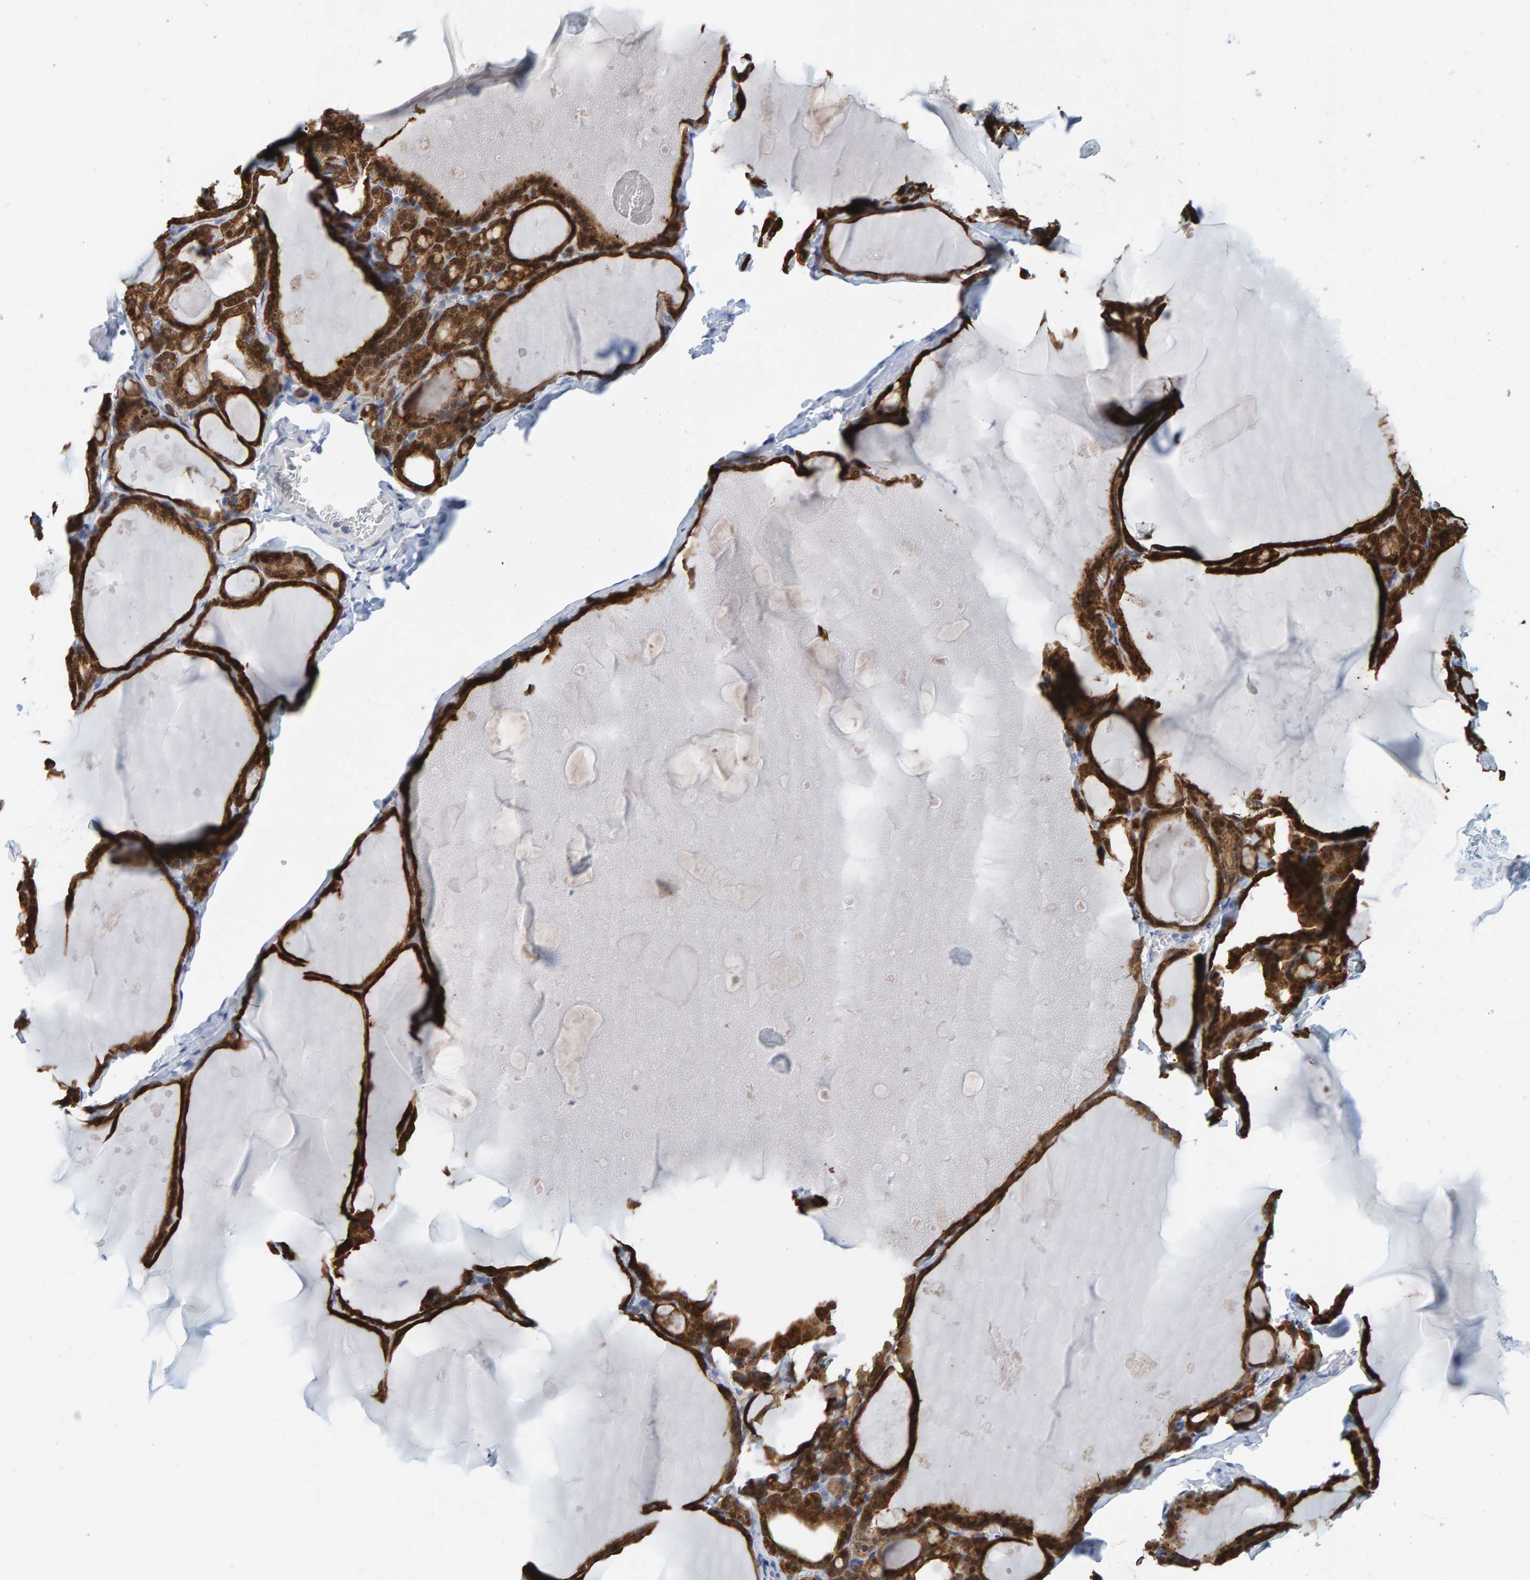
{"staining": {"intensity": "strong", "quantity": ">75%", "location": "cytoplasmic/membranous"}, "tissue": "thyroid gland", "cell_type": "Glandular cells", "image_type": "normal", "snomed": [{"axis": "morphology", "description": "Normal tissue, NOS"}, {"axis": "topography", "description": "Thyroid gland"}], "caption": "Benign thyroid gland shows strong cytoplasmic/membranous positivity in about >75% of glandular cells.", "gene": "KLHL11", "patient": {"sex": "male", "age": 56}}